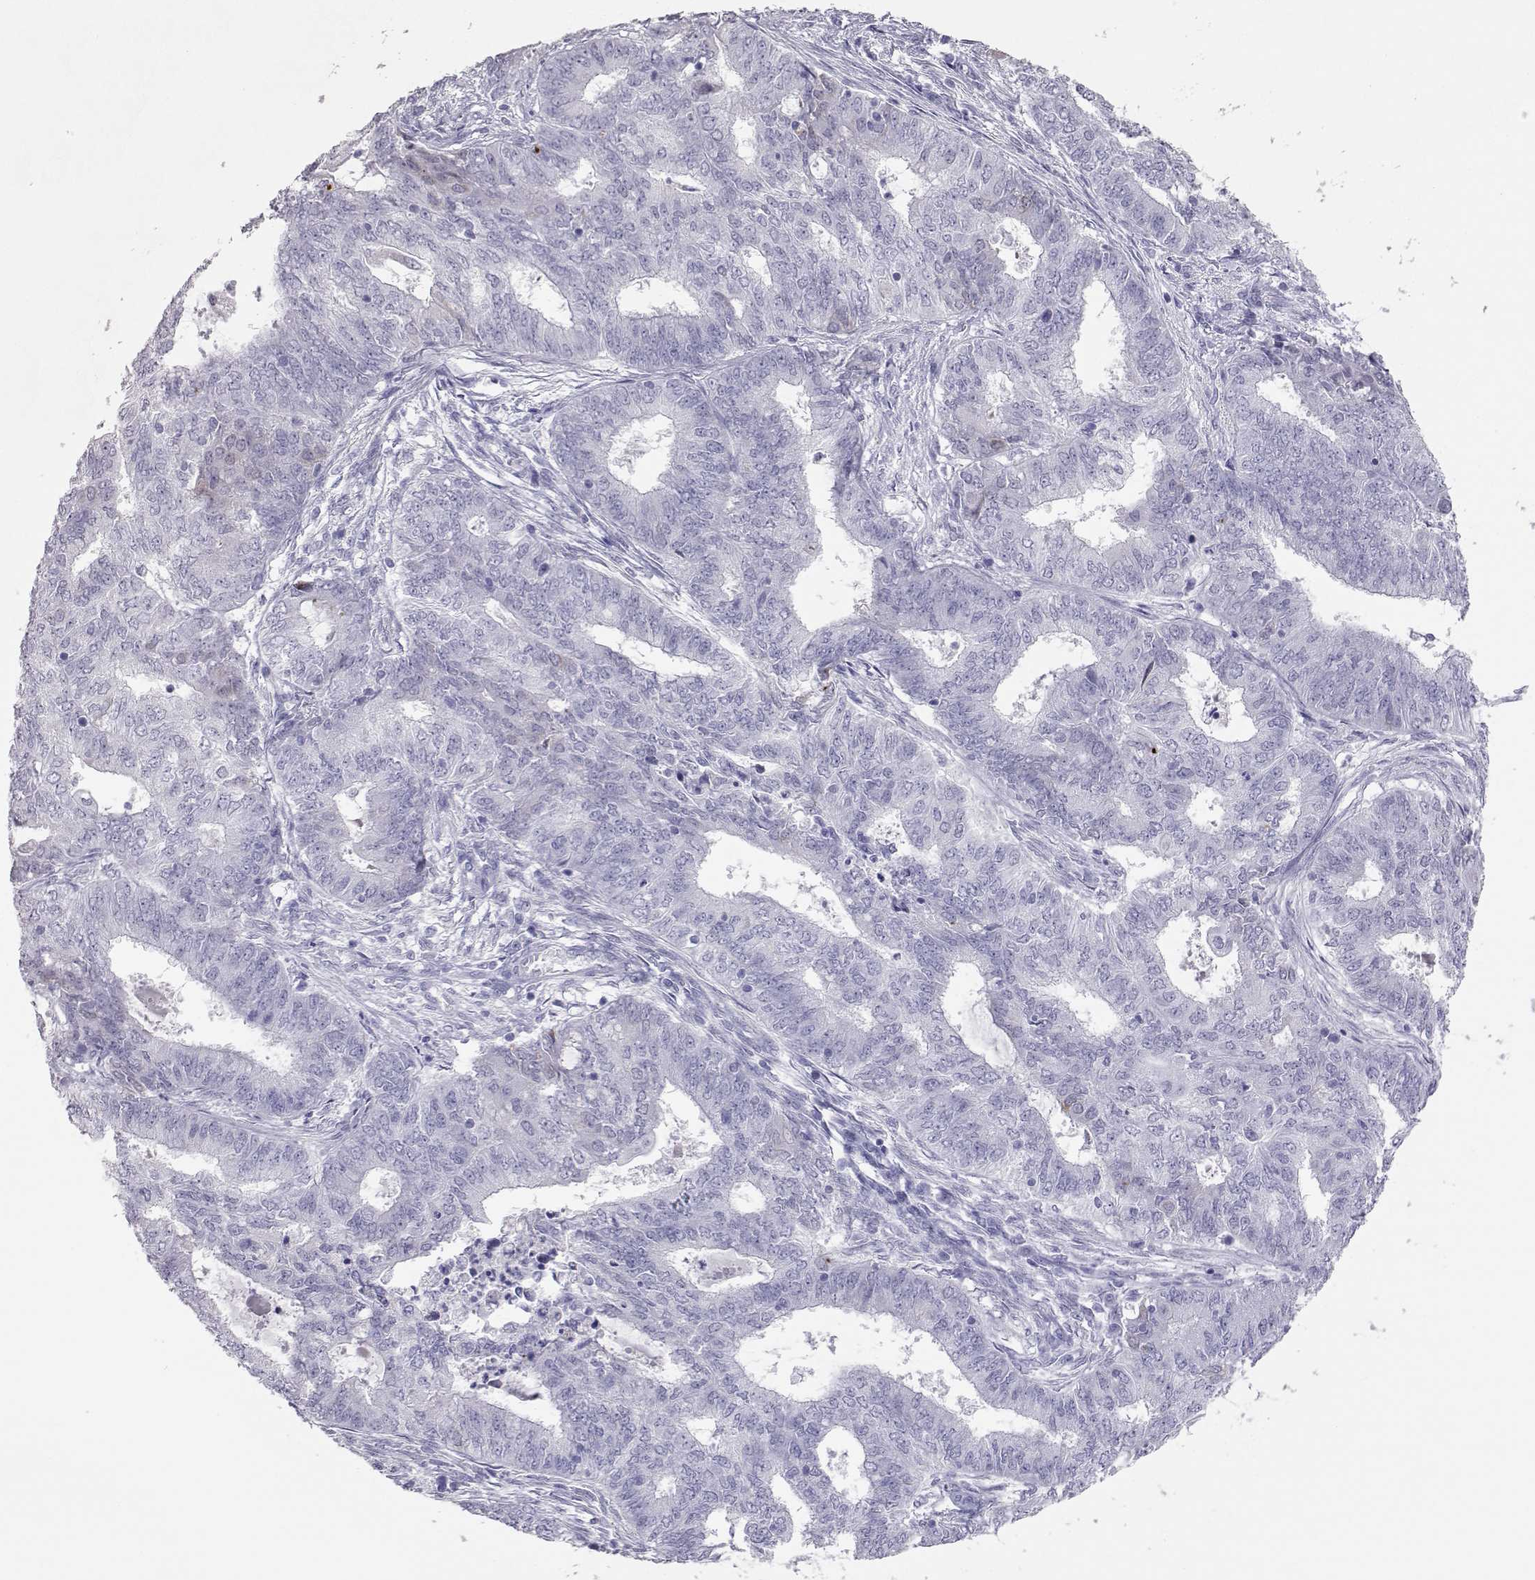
{"staining": {"intensity": "negative", "quantity": "none", "location": "none"}, "tissue": "endometrial cancer", "cell_type": "Tumor cells", "image_type": "cancer", "snomed": [{"axis": "morphology", "description": "Adenocarcinoma, NOS"}, {"axis": "topography", "description": "Endometrium"}], "caption": "Immunohistochemistry image of human adenocarcinoma (endometrial) stained for a protein (brown), which demonstrates no expression in tumor cells.", "gene": "PMCH", "patient": {"sex": "female", "age": 62}}